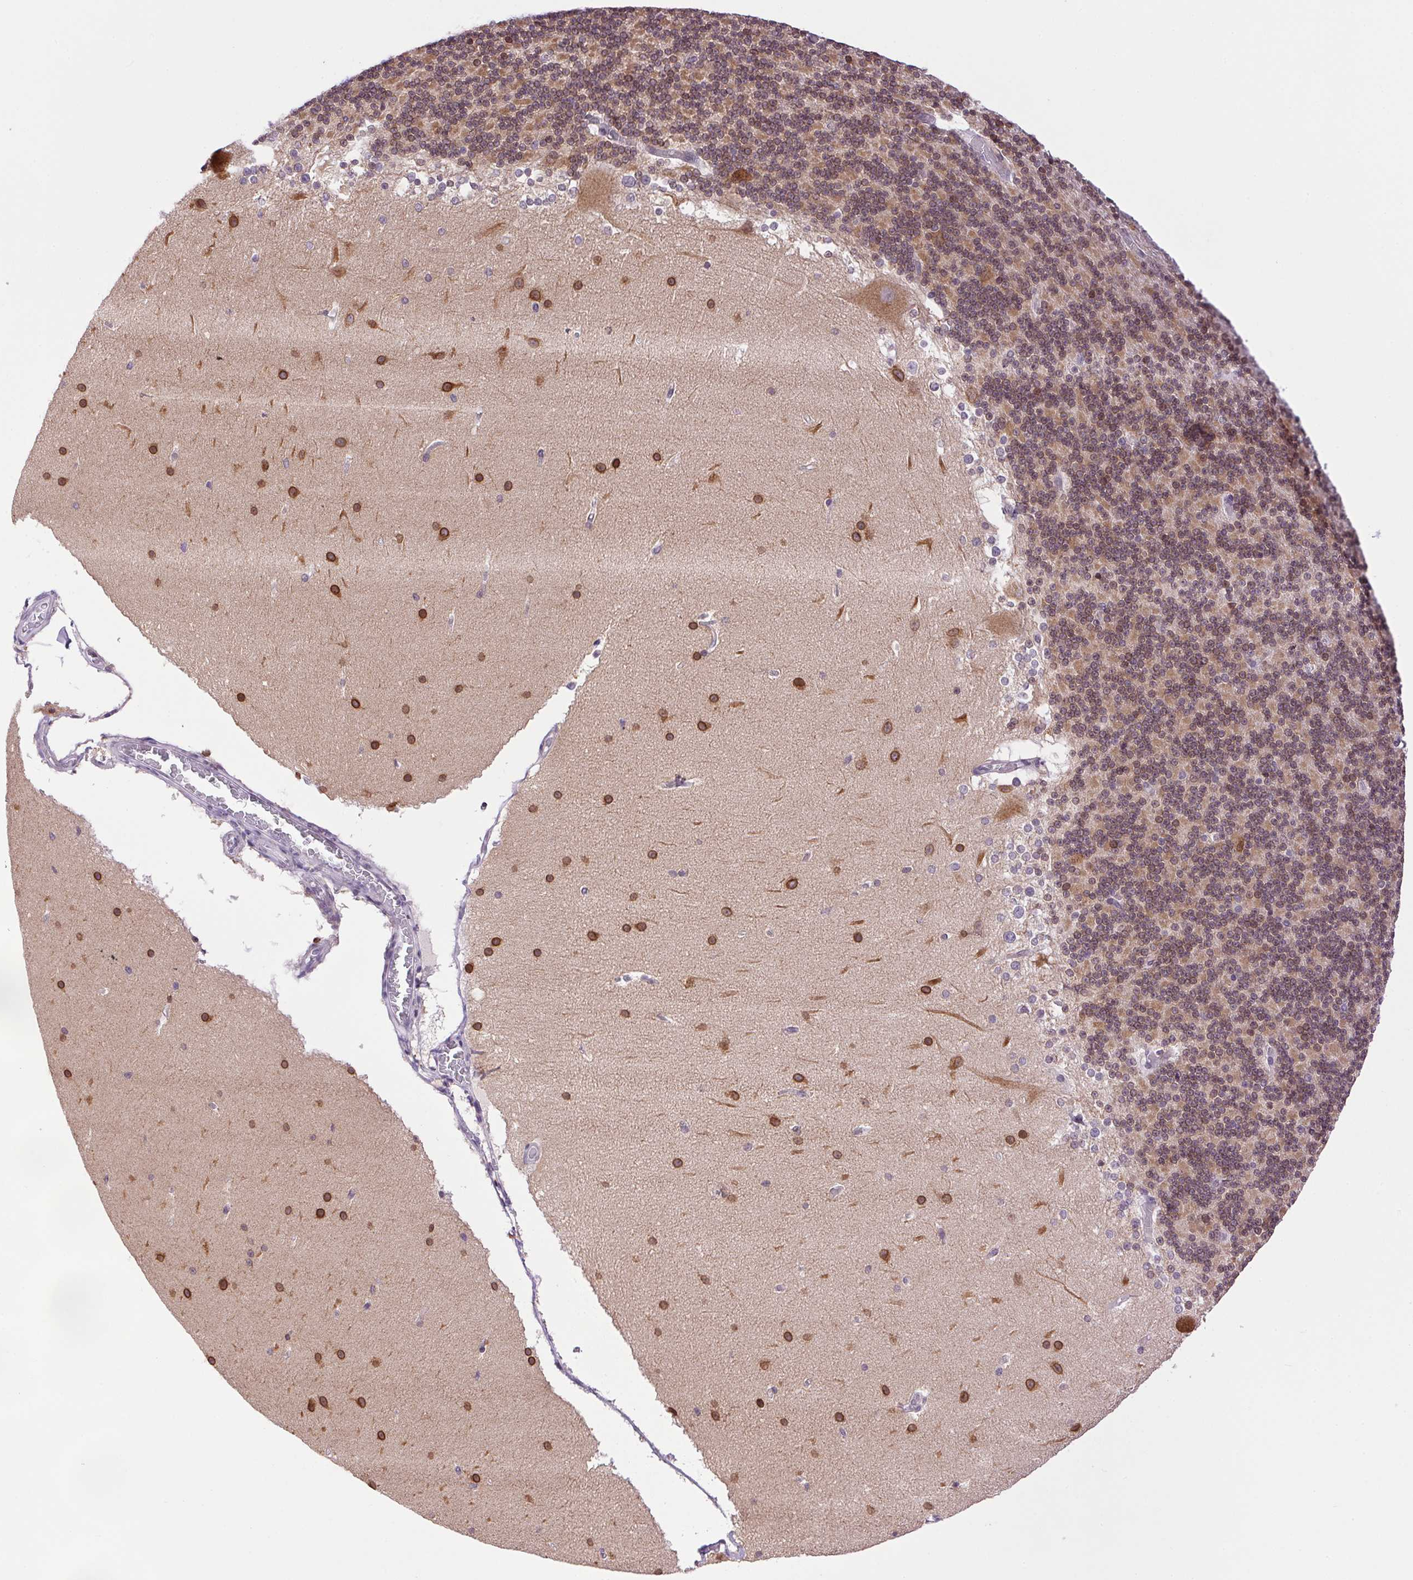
{"staining": {"intensity": "moderate", "quantity": "25%-75%", "location": "cytoplasmic/membranous"}, "tissue": "cerebellum", "cell_type": "Cells in granular layer", "image_type": "normal", "snomed": [{"axis": "morphology", "description": "Normal tissue, NOS"}, {"axis": "topography", "description": "Cerebellum"}], "caption": "IHC (DAB) staining of unremarkable cerebellum demonstrates moderate cytoplasmic/membranous protein staining in about 25%-75% of cells in granular layer.", "gene": "SMIM13", "patient": {"sex": "female", "age": 19}}